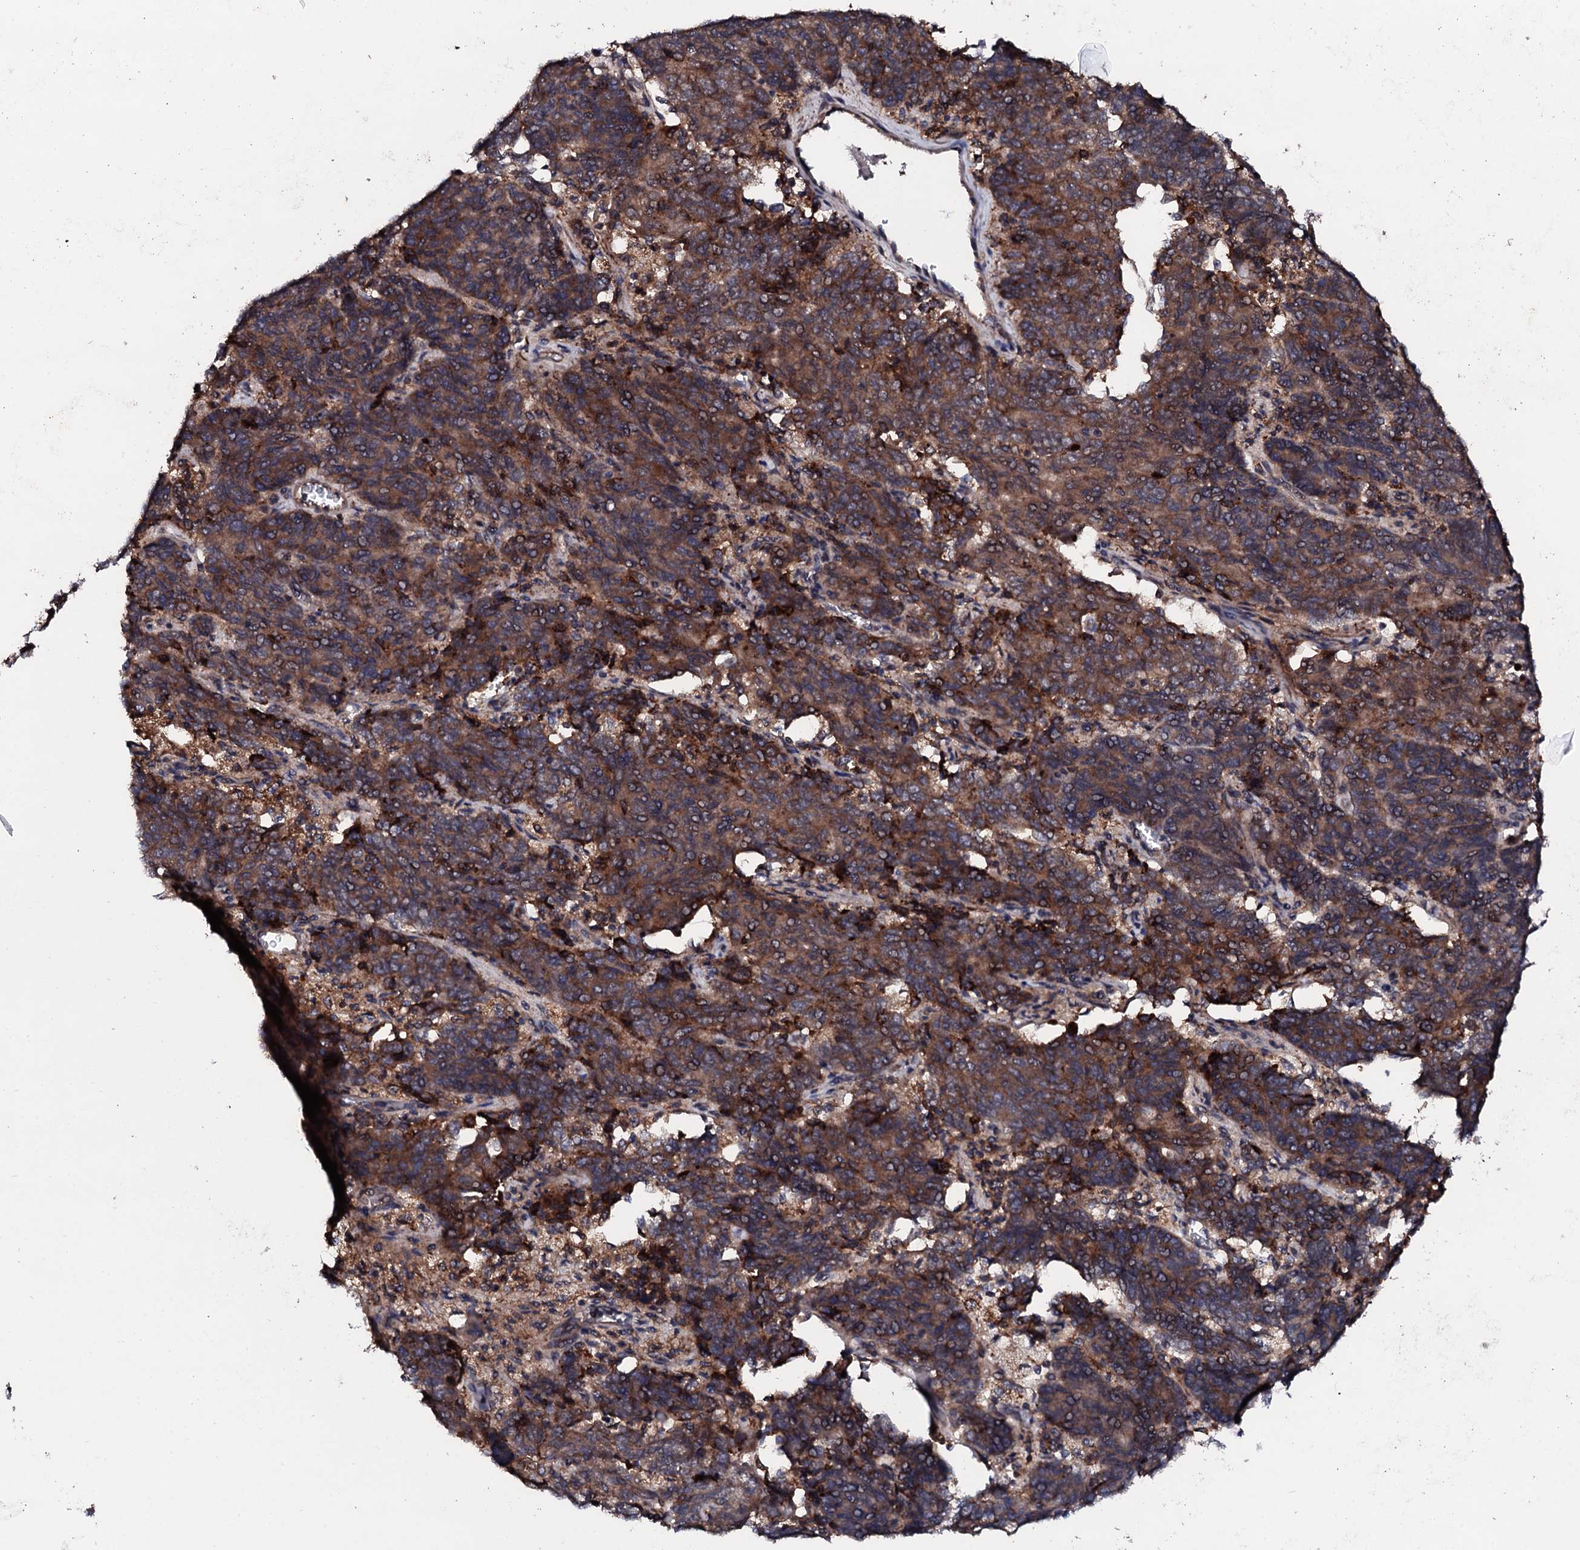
{"staining": {"intensity": "moderate", "quantity": ">75%", "location": "cytoplasmic/membranous"}, "tissue": "endometrial cancer", "cell_type": "Tumor cells", "image_type": "cancer", "snomed": [{"axis": "morphology", "description": "Adenocarcinoma, NOS"}, {"axis": "topography", "description": "Endometrium"}], "caption": "A brown stain shows moderate cytoplasmic/membranous staining of a protein in human endometrial cancer tumor cells. The staining is performed using DAB (3,3'-diaminobenzidine) brown chromogen to label protein expression. The nuclei are counter-stained blue using hematoxylin.", "gene": "EDC3", "patient": {"sex": "female", "age": 80}}